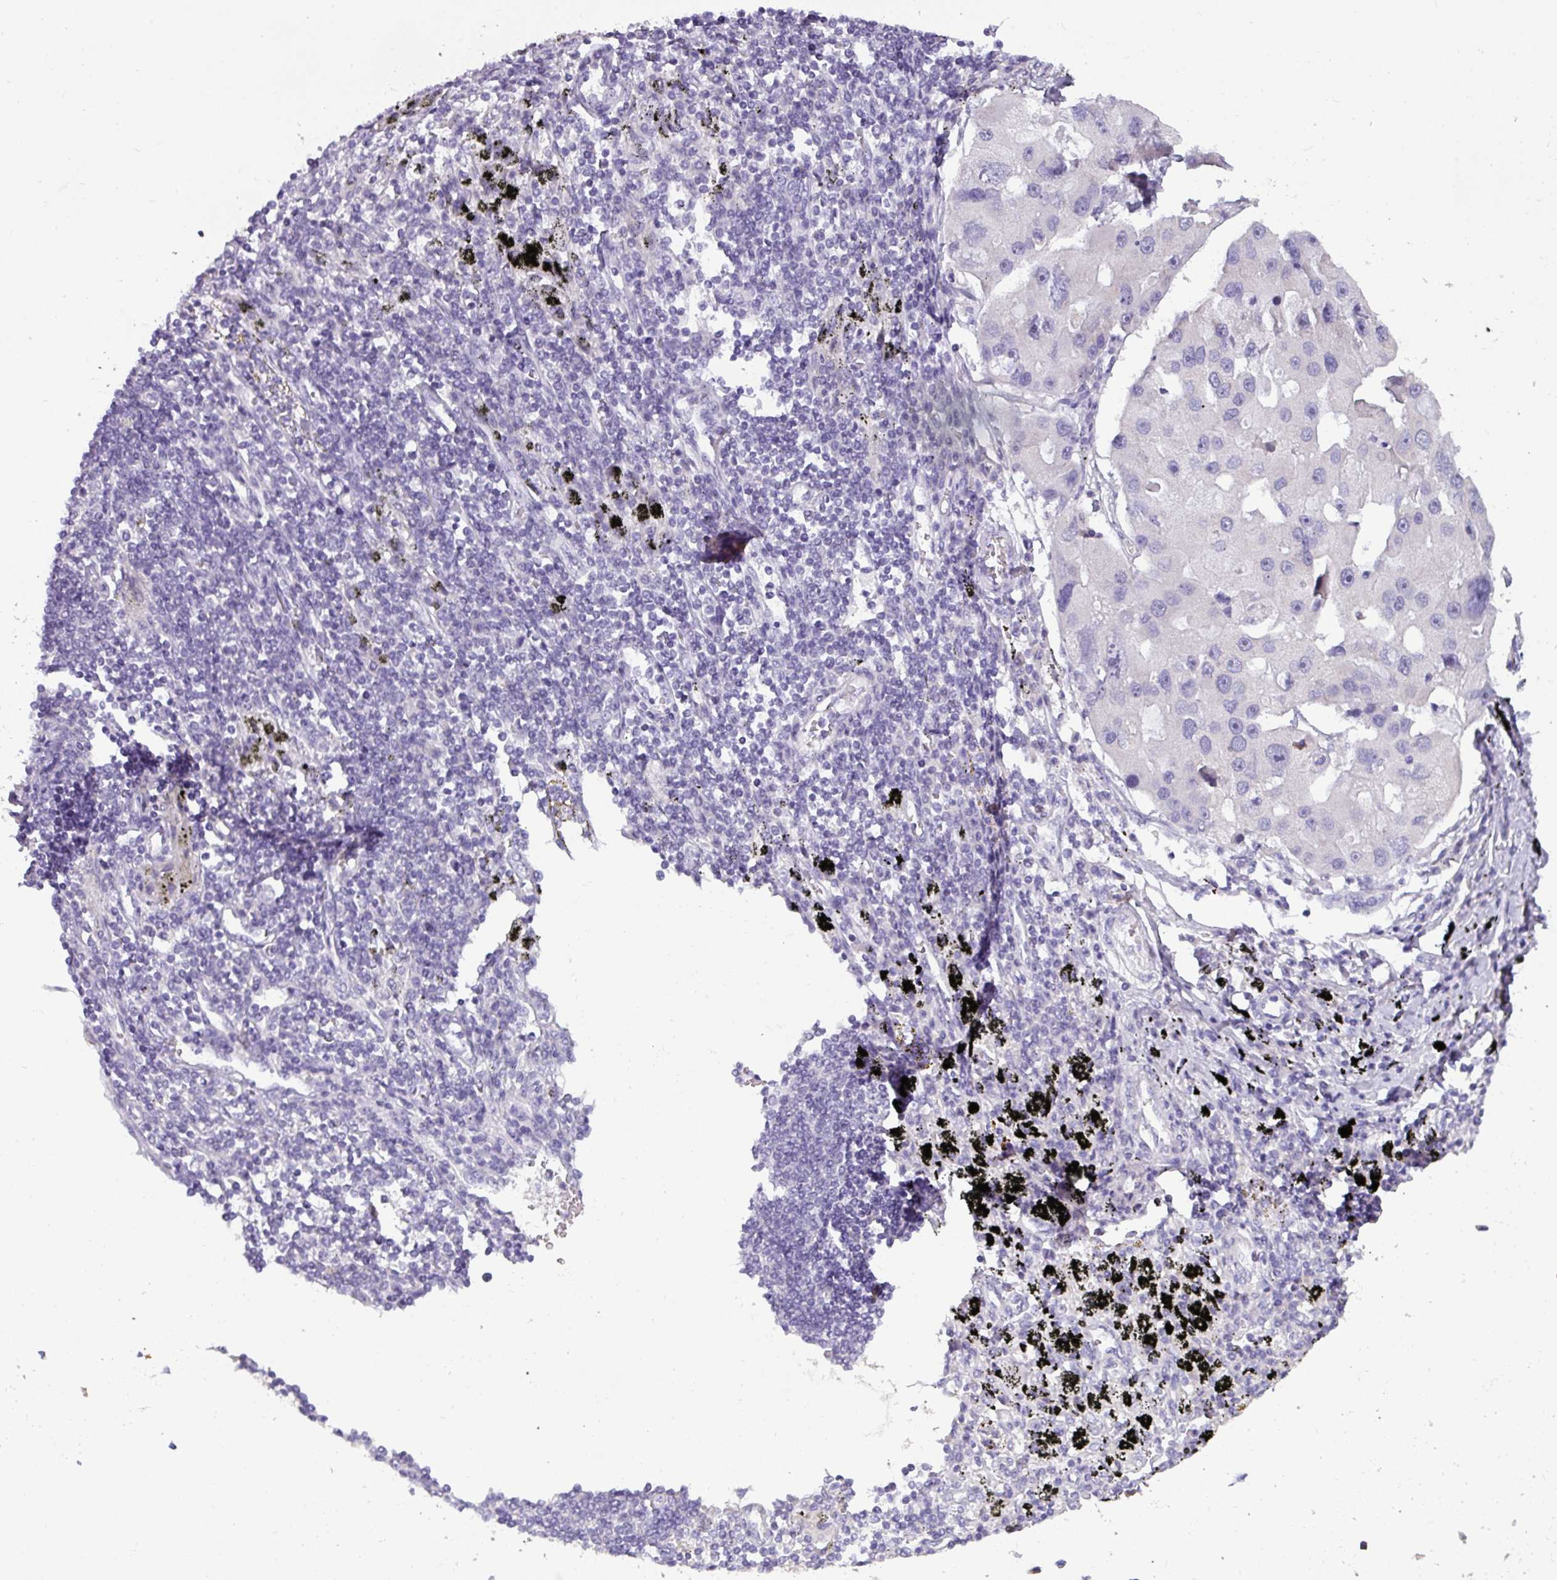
{"staining": {"intensity": "negative", "quantity": "none", "location": "none"}, "tissue": "lung cancer", "cell_type": "Tumor cells", "image_type": "cancer", "snomed": [{"axis": "morphology", "description": "Adenocarcinoma, NOS"}, {"axis": "topography", "description": "Lung"}], "caption": "Tumor cells are negative for protein expression in human lung adenocarcinoma.", "gene": "DNAAF9", "patient": {"sex": "female", "age": 54}}